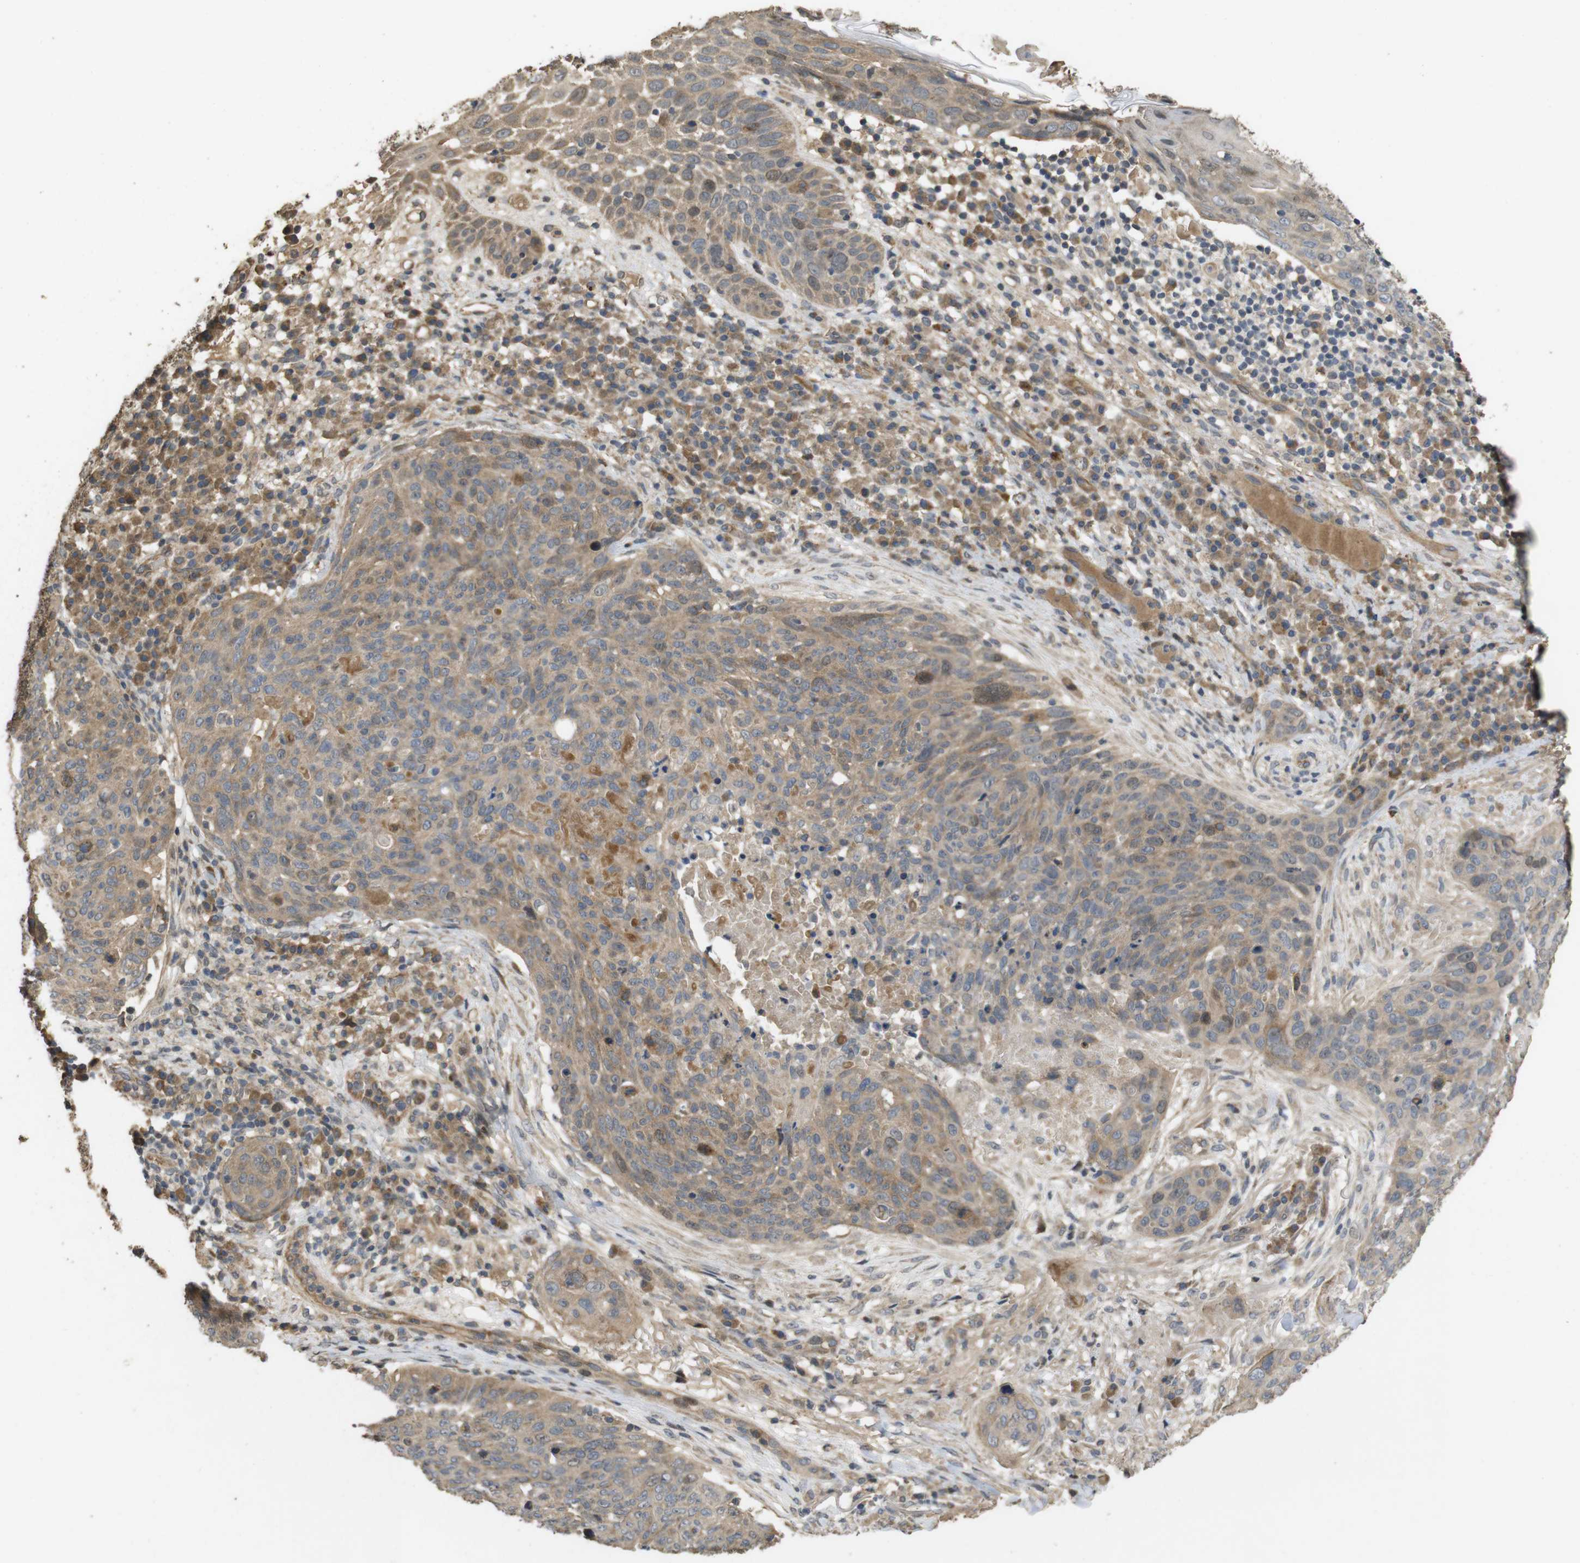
{"staining": {"intensity": "moderate", "quantity": ">75%", "location": "cytoplasmic/membranous,nuclear"}, "tissue": "skin cancer", "cell_type": "Tumor cells", "image_type": "cancer", "snomed": [{"axis": "morphology", "description": "Squamous cell carcinoma in situ, NOS"}, {"axis": "morphology", "description": "Squamous cell carcinoma, NOS"}, {"axis": "topography", "description": "Skin"}], "caption": "Immunohistochemical staining of skin cancer (squamous cell carcinoma) exhibits medium levels of moderate cytoplasmic/membranous and nuclear staining in approximately >75% of tumor cells. (DAB (3,3'-diaminobenzidine) IHC, brown staining for protein, blue staining for nuclei).", "gene": "PCDHB10", "patient": {"sex": "male", "age": 93}}